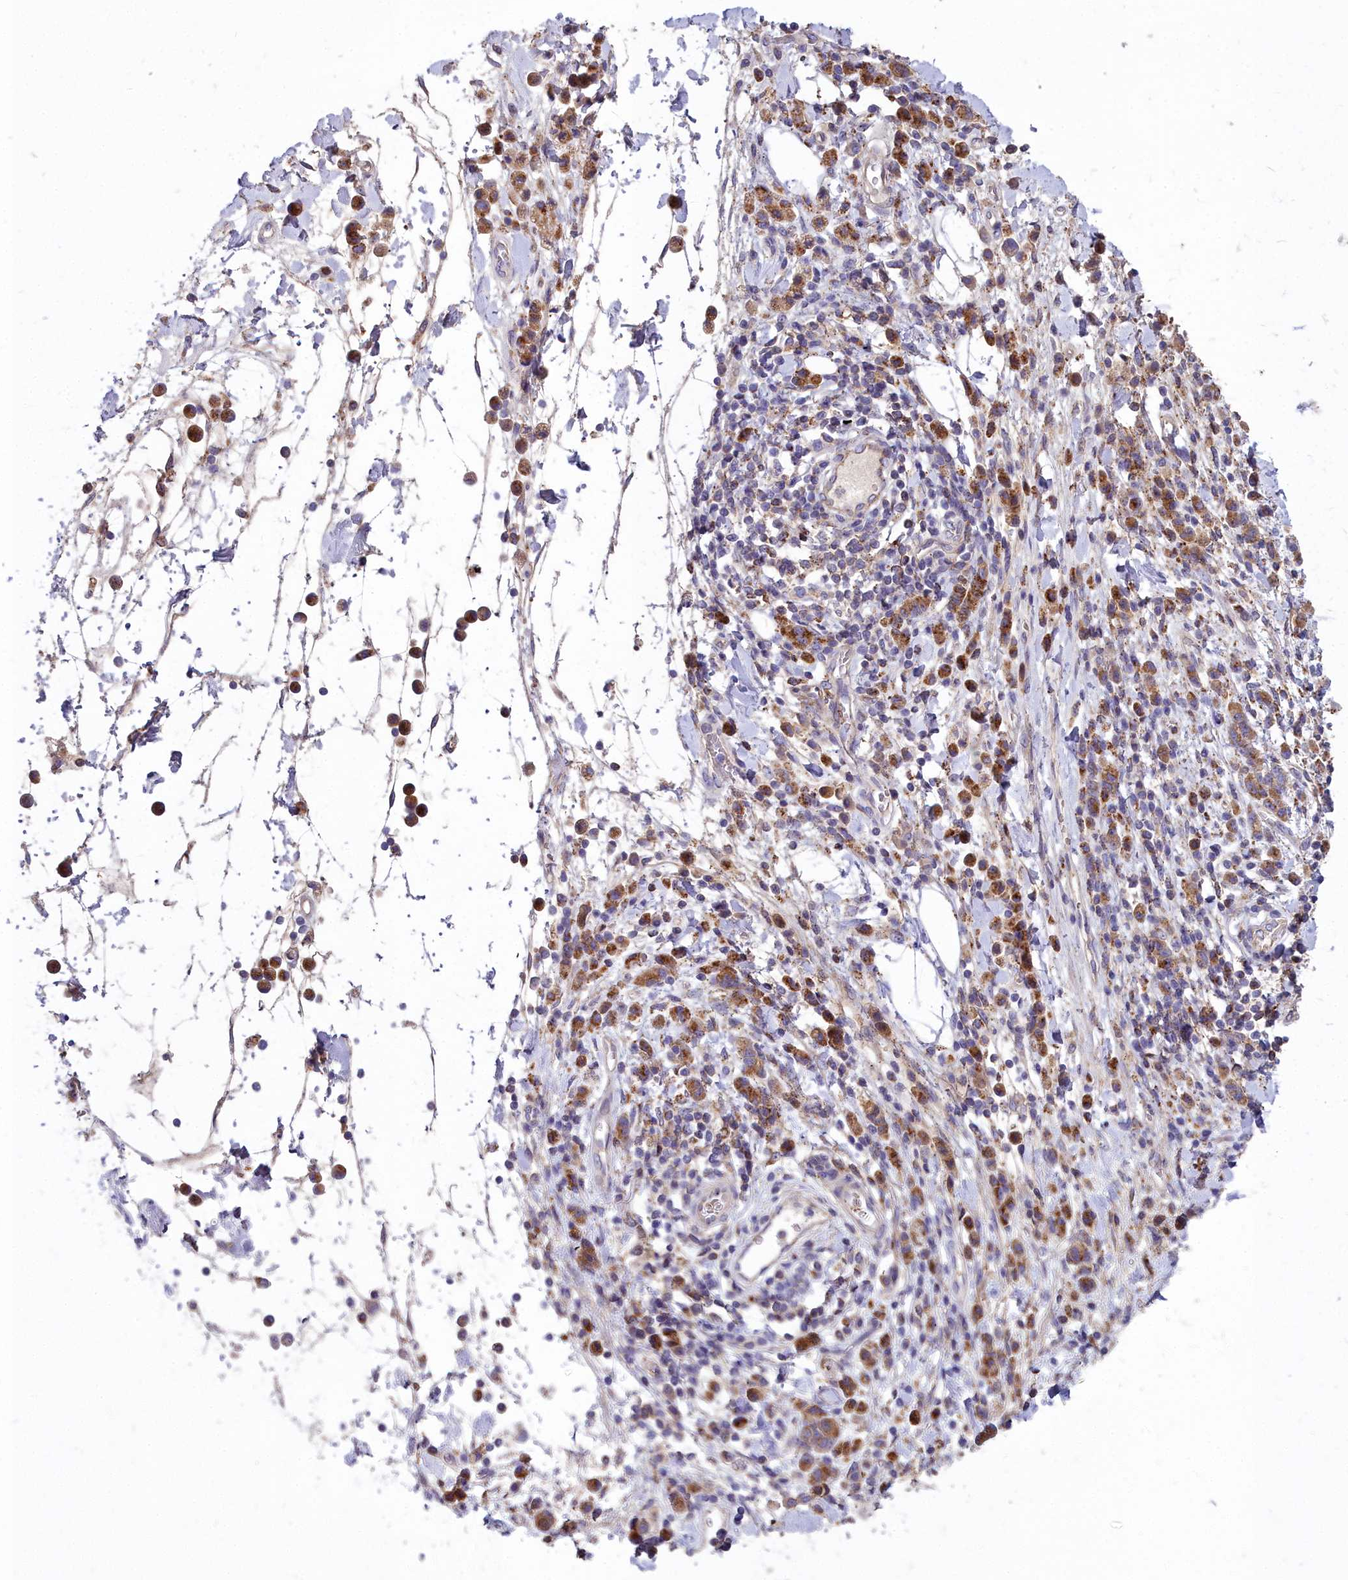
{"staining": {"intensity": "moderate", "quantity": ">75%", "location": "cytoplasmic/membranous"}, "tissue": "stomach cancer", "cell_type": "Tumor cells", "image_type": "cancer", "snomed": [{"axis": "morphology", "description": "Adenocarcinoma, NOS"}, {"axis": "topography", "description": "Stomach"}], "caption": "There is medium levels of moderate cytoplasmic/membranous staining in tumor cells of adenocarcinoma (stomach), as demonstrated by immunohistochemical staining (brown color).", "gene": "FRMPD1", "patient": {"sex": "male", "age": 77}}